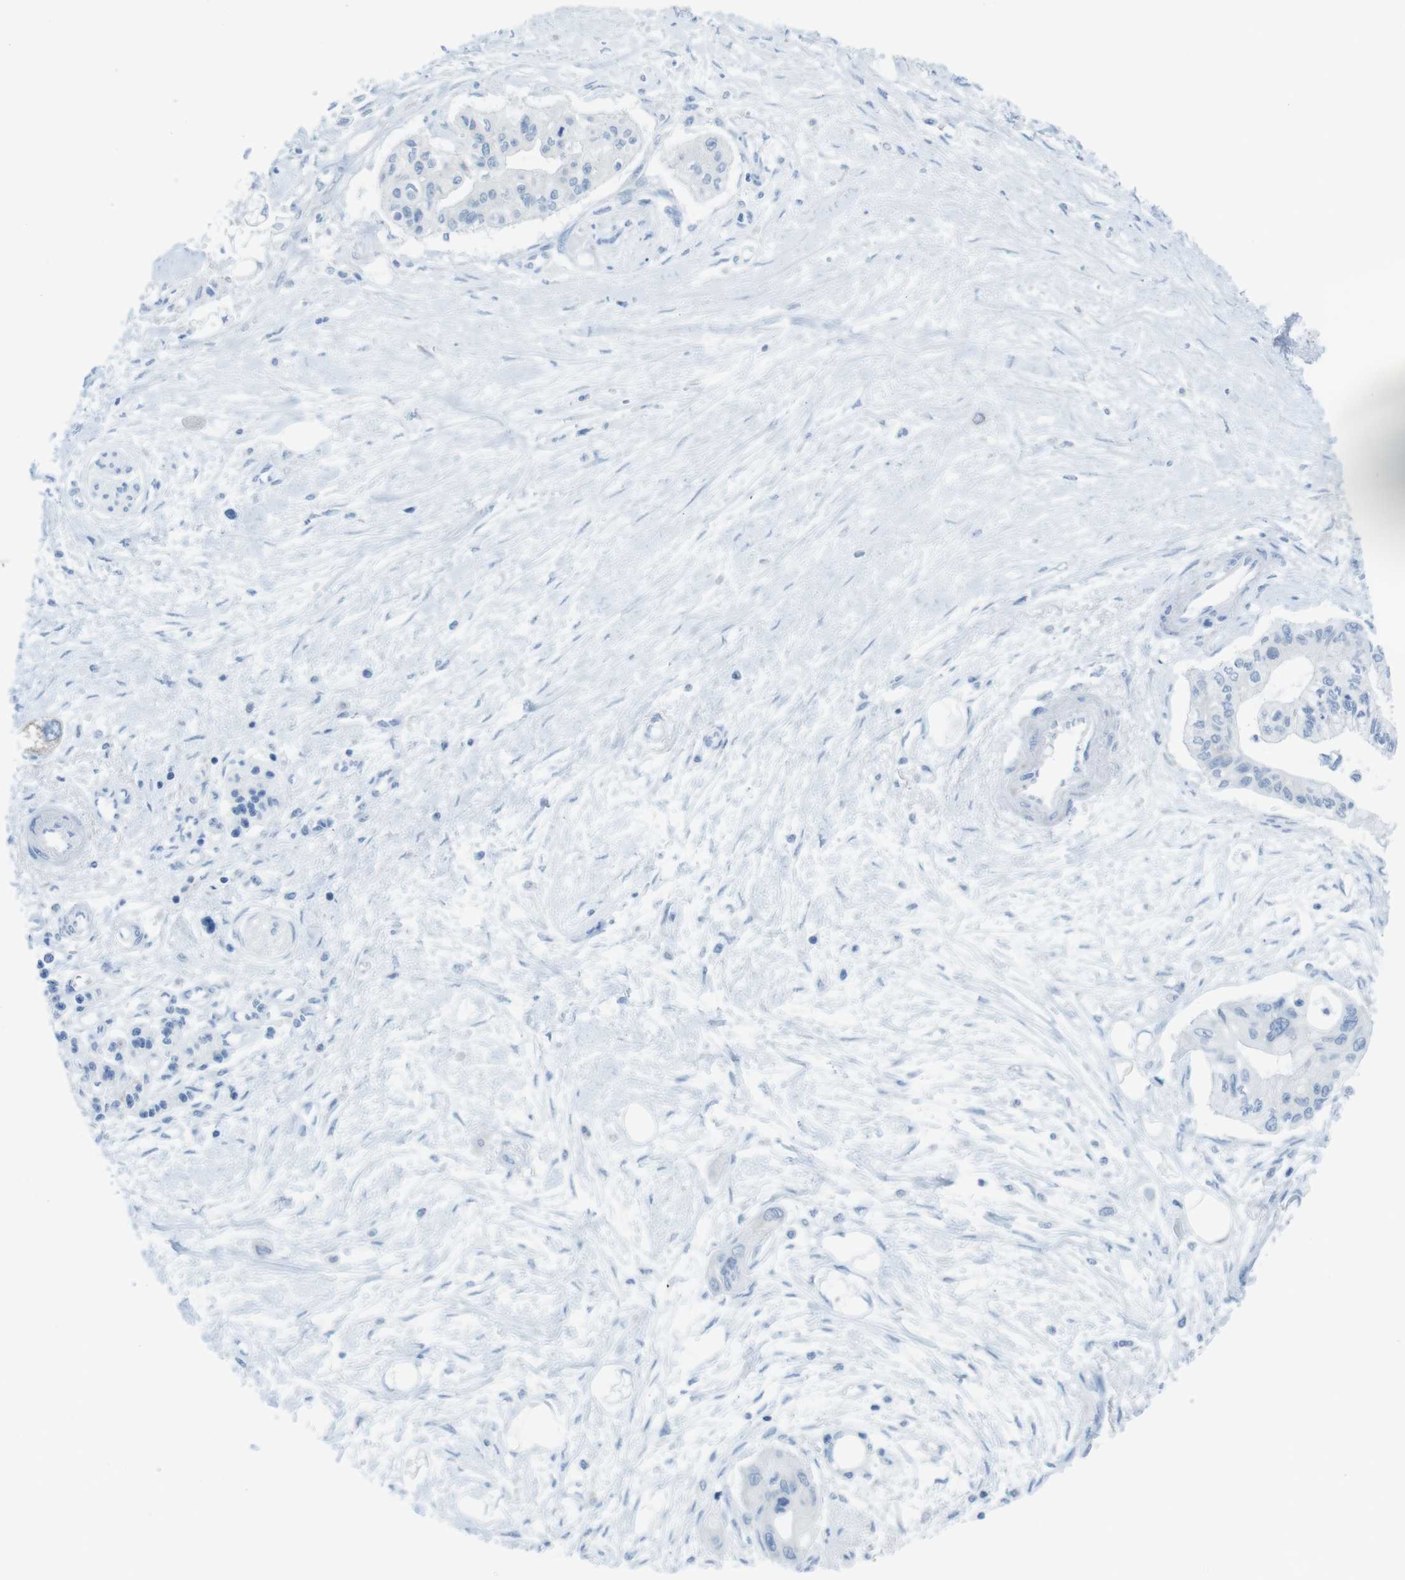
{"staining": {"intensity": "negative", "quantity": "none", "location": "none"}, "tissue": "pancreatic cancer", "cell_type": "Tumor cells", "image_type": "cancer", "snomed": [{"axis": "morphology", "description": "Adenocarcinoma, NOS"}, {"axis": "topography", "description": "Pancreas"}], "caption": "IHC photomicrograph of neoplastic tissue: human pancreatic adenocarcinoma stained with DAB (3,3'-diaminobenzidine) exhibits no significant protein expression in tumor cells.", "gene": "ASIC5", "patient": {"sex": "female", "age": 77}}